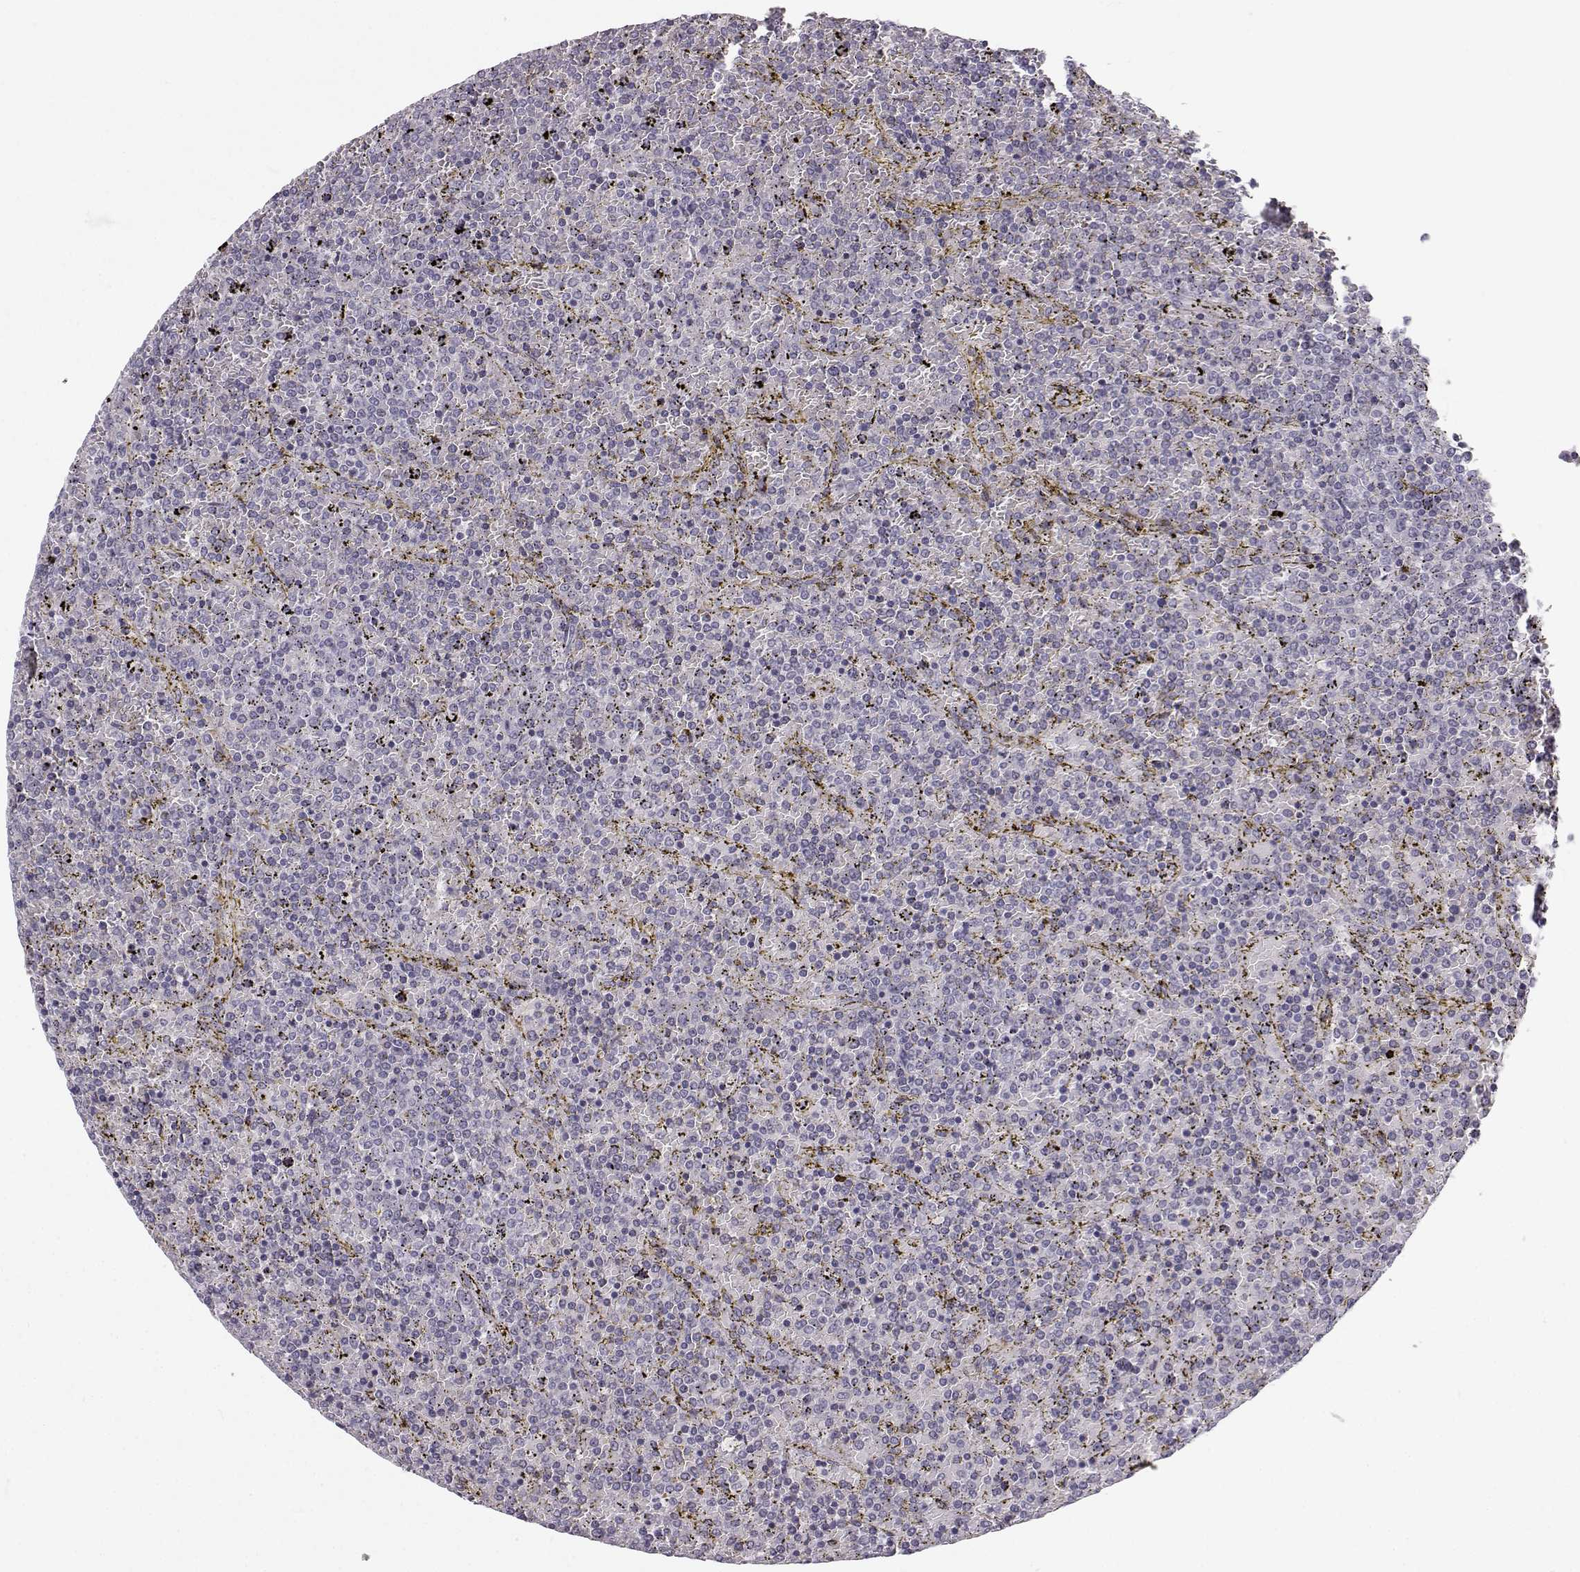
{"staining": {"intensity": "negative", "quantity": "none", "location": "none"}, "tissue": "lymphoma", "cell_type": "Tumor cells", "image_type": "cancer", "snomed": [{"axis": "morphology", "description": "Malignant lymphoma, non-Hodgkin's type, Low grade"}, {"axis": "topography", "description": "Spleen"}], "caption": "This is a photomicrograph of immunohistochemistry staining of low-grade malignant lymphoma, non-Hodgkin's type, which shows no staining in tumor cells.", "gene": "ZNF185", "patient": {"sex": "female", "age": 77}}